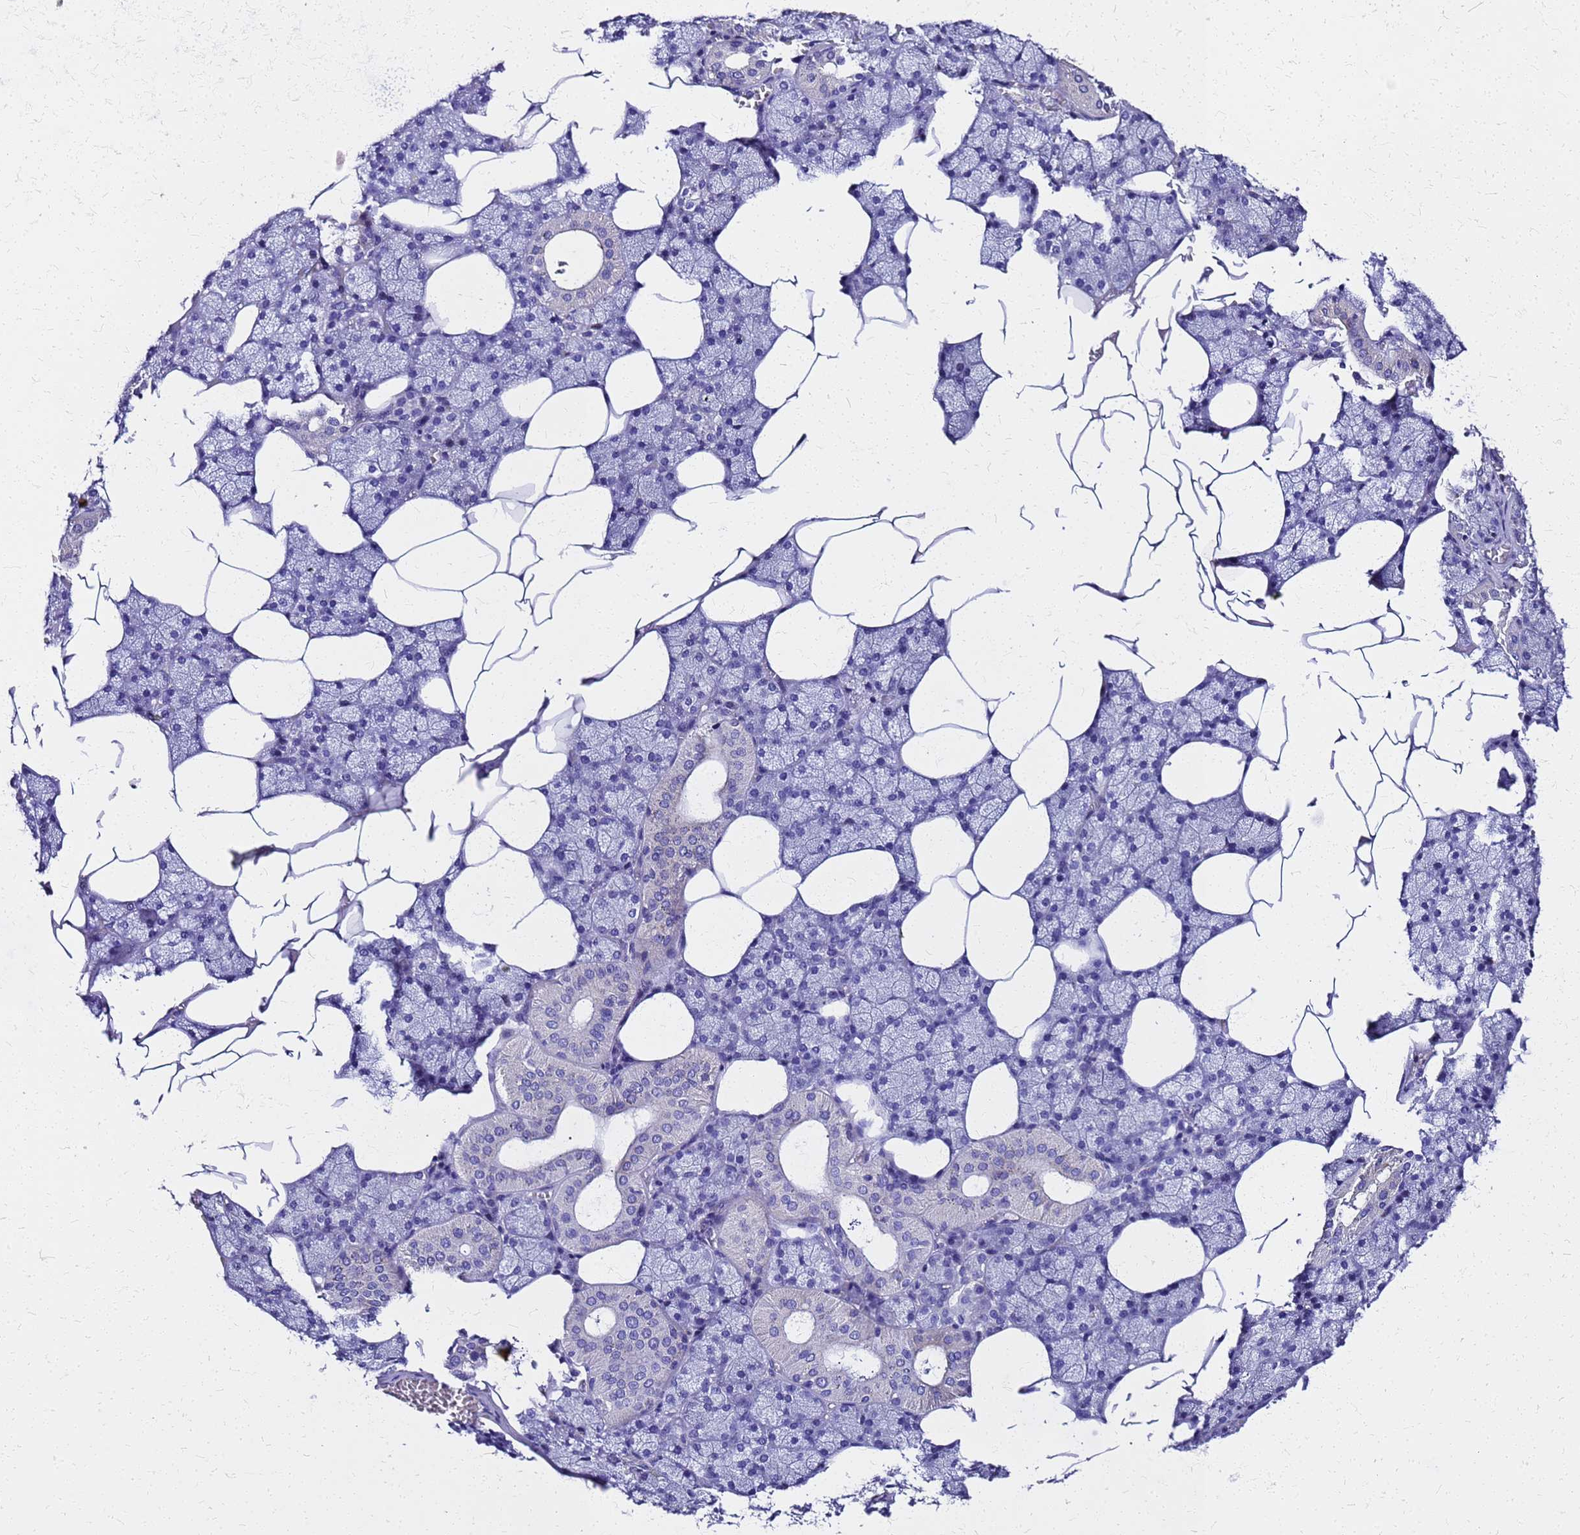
{"staining": {"intensity": "negative", "quantity": "none", "location": "none"}, "tissue": "salivary gland", "cell_type": "Glandular cells", "image_type": "normal", "snomed": [{"axis": "morphology", "description": "Normal tissue, NOS"}, {"axis": "topography", "description": "Salivary gland"}], "caption": "The micrograph demonstrates no significant staining in glandular cells of salivary gland. (DAB immunohistochemistry (IHC) with hematoxylin counter stain).", "gene": "SMIM21", "patient": {"sex": "male", "age": 62}}